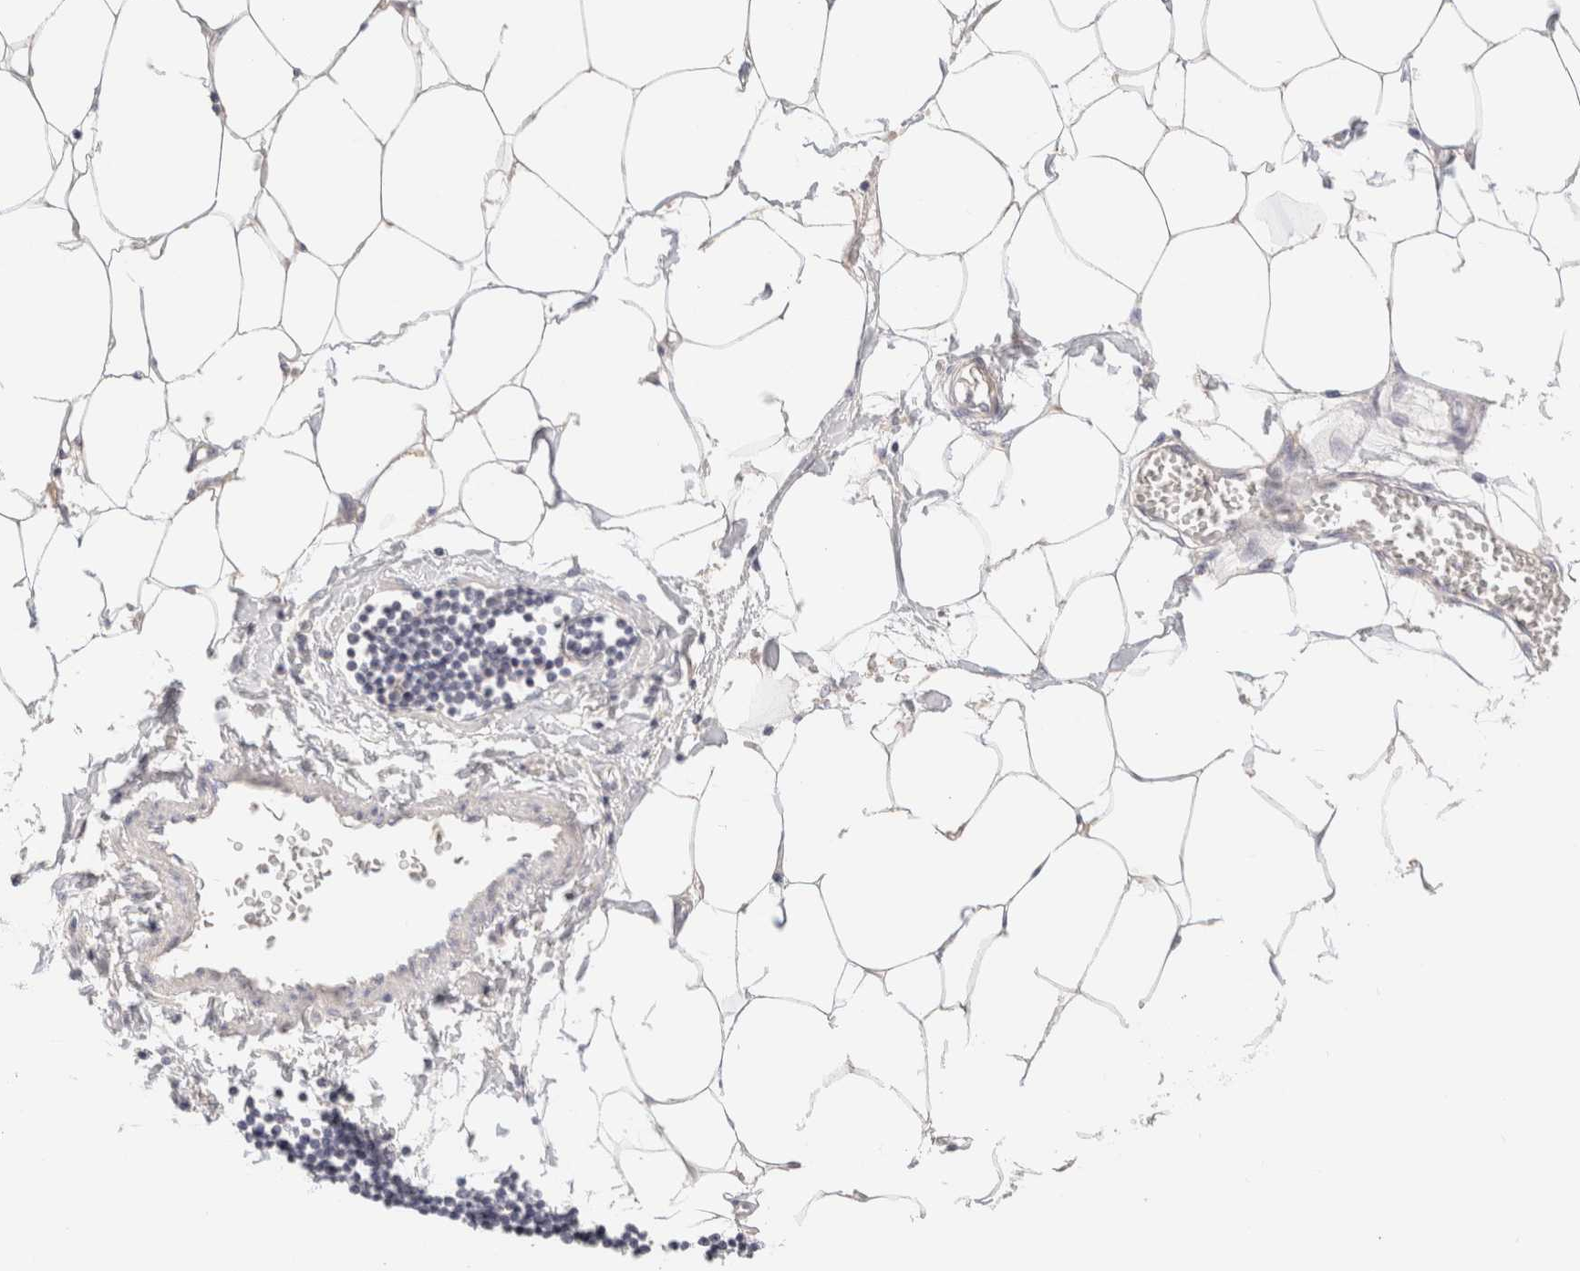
{"staining": {"intensity": "negative", "quantity": "none", "location": "none"}, "tissue": "adipose tissue", "cell_type": "Adipocytes", "image_type": "normal", "snomed": [{"axis": "morphology", "description": "Normal tissue, NOS"}, {"axis": "morphology", "description": "Adenocarcinoma, NOS"}, {"axis": "topography", "description": "Colon"}, {"axis": "topography", "description": "Peripheral nerve tissue"}], "caption": "Immunohistochemistry micrograph of unremarkable adipose tissue: adipose tissue stained with DAB exhibits no significant protein staining in adipocytes.", "gene": "SCGB2A2", "patient": {"sex": "male", "age": 14}}